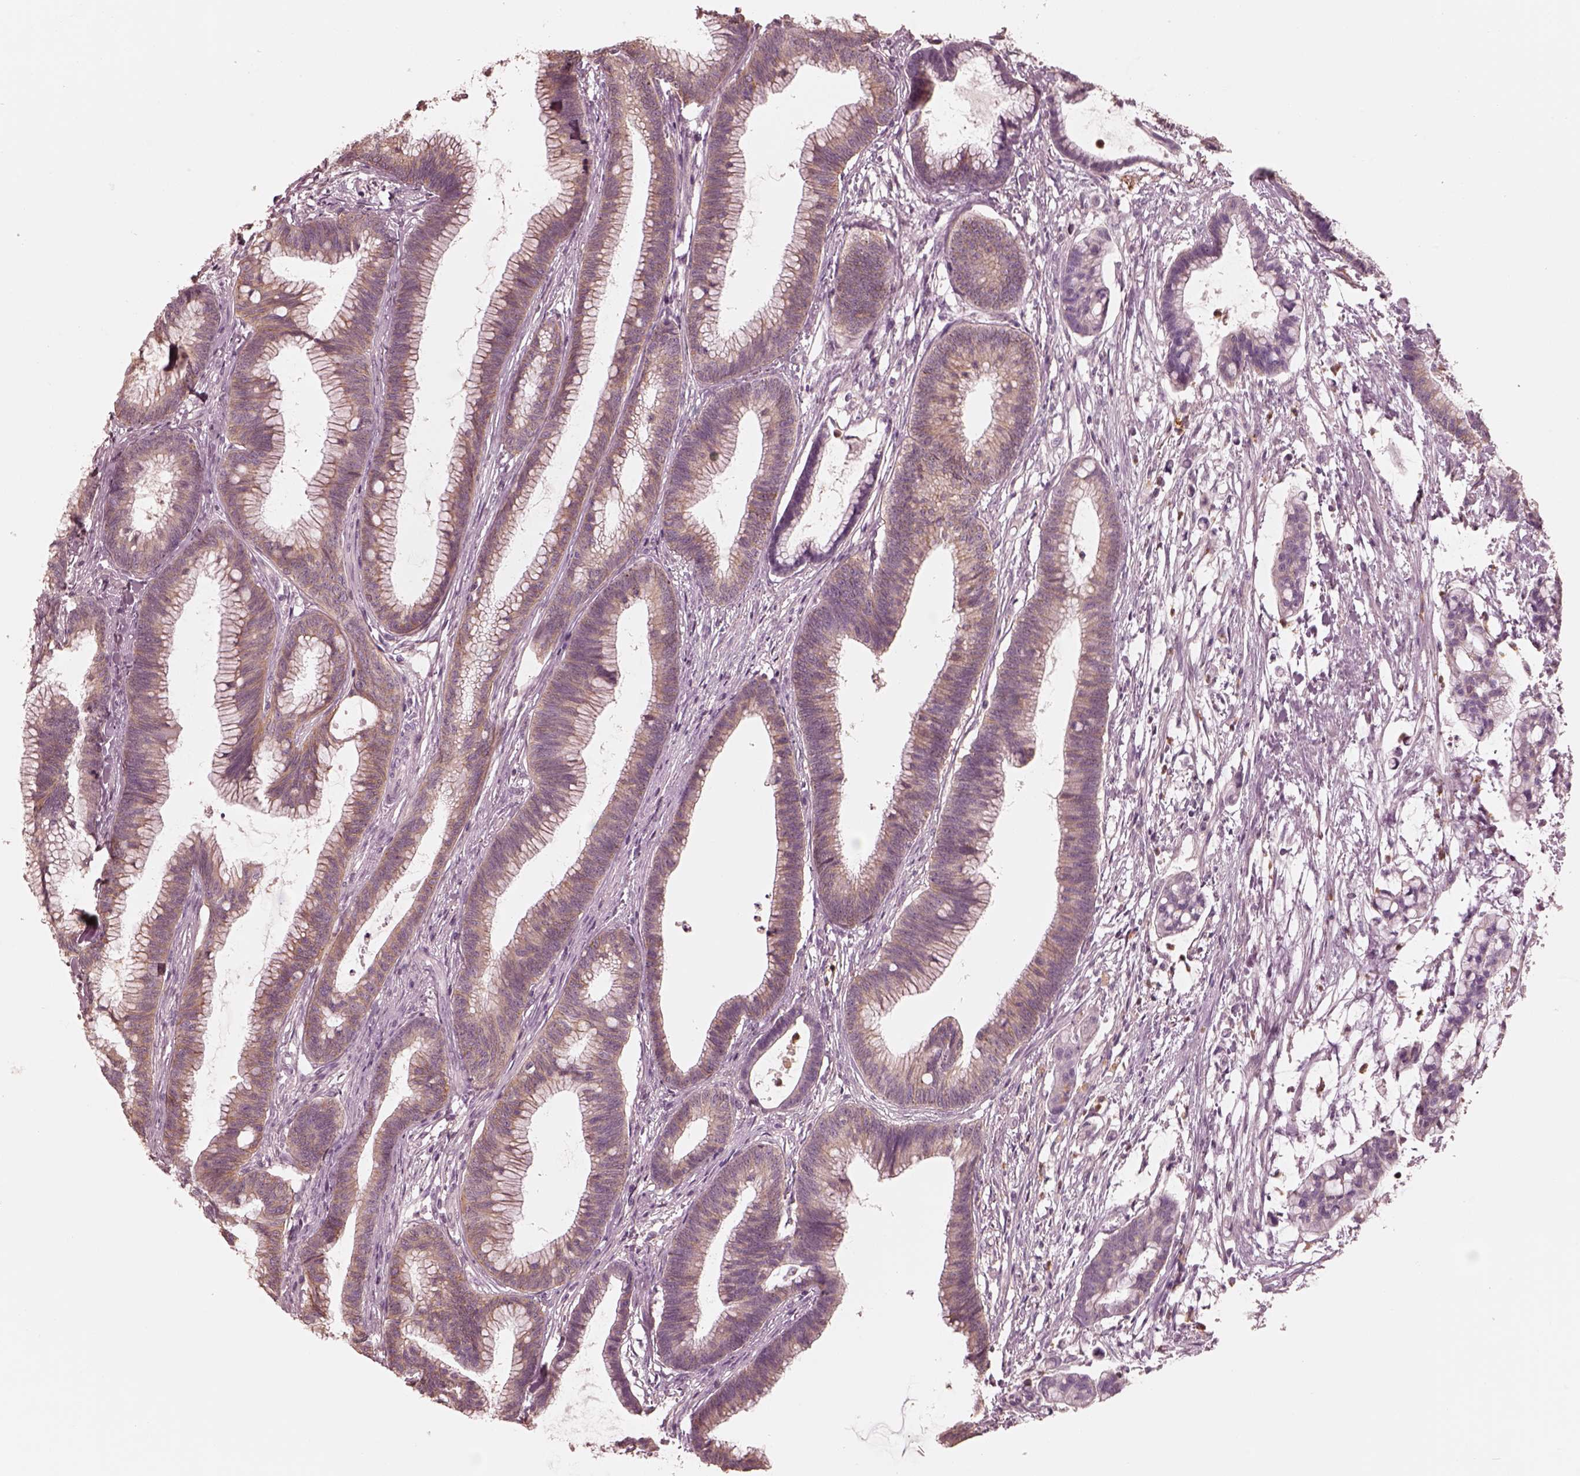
{"staining": {"intensity": "weak", "quantity": "25%-75%", "location": "cytoplasmic/membranous"}, "tissue": "colorectal cancer", "cell_type": "Tumor cells", "image_type": "cancer", "snomed": [{"axis": "morphology", "description": "Adenocarcinoma, NOS"}, {"axis": "topography", "description": "Colon"}], "caption": "A low amount of weak cytoplasmic/membranous staining is appreciated in about 25%-75% of tumor cells in colorectal adenocarcinoma tissue.", "gene": "GPRIN1", "patient": {"sex": "female", "age": 78}}